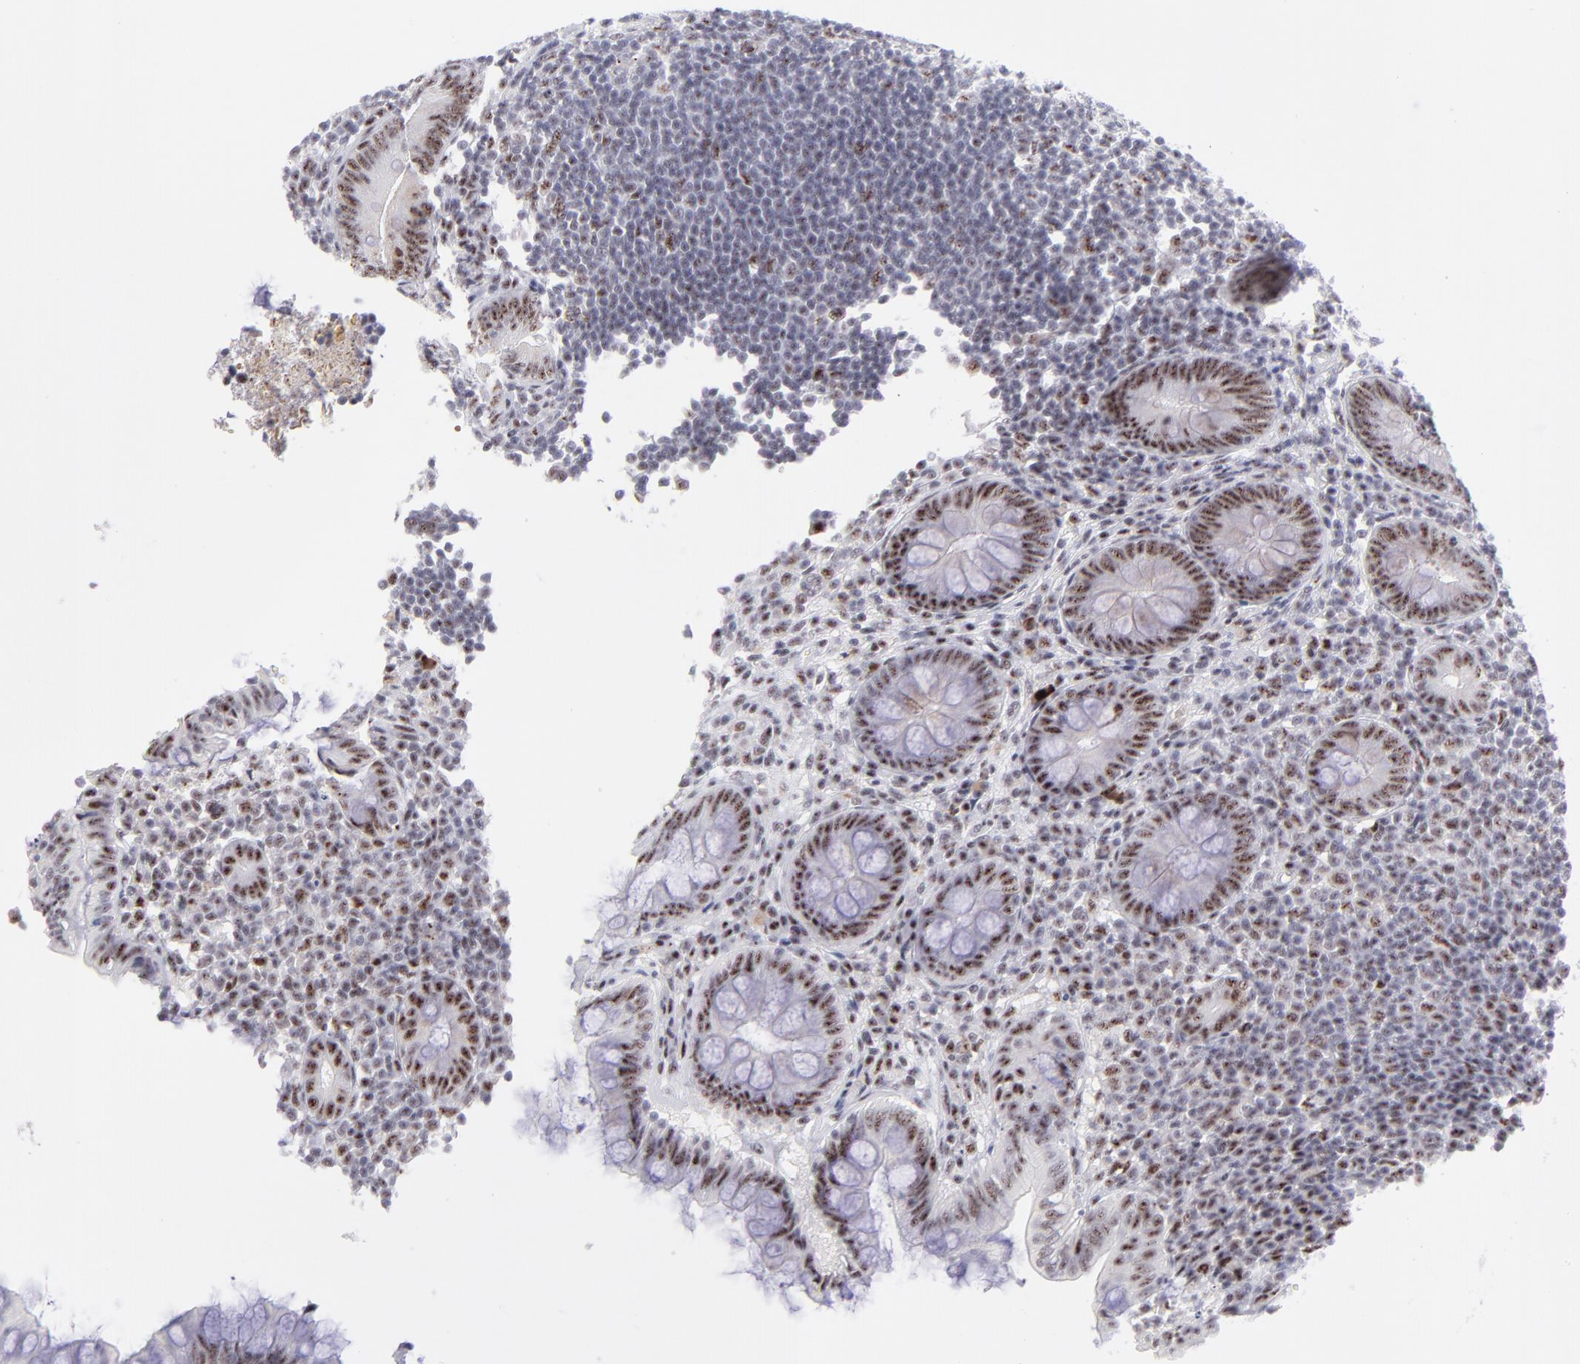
{"staining": {"intensity": "moderate", "quantity": ">75%", "location": "nuclear"}, "tissue": "appendix", "cell_type": "Glandular cells", "image_type": "normal", "snomed": [{"axis": "morphology", "description": "Normal tissue, NOS"}, {"axis": "topography", "description": "Appendix"}], "caption": "Immunohistochemistry (IHC) (DAB (3,3'-diaminobenzidine)) staining of benign appendix reveals moderate nuclear protein positivity in approximately >75% of glandular cells.", "gene": "CDC25C", "patient": {"sex": "female", "age": 66}}